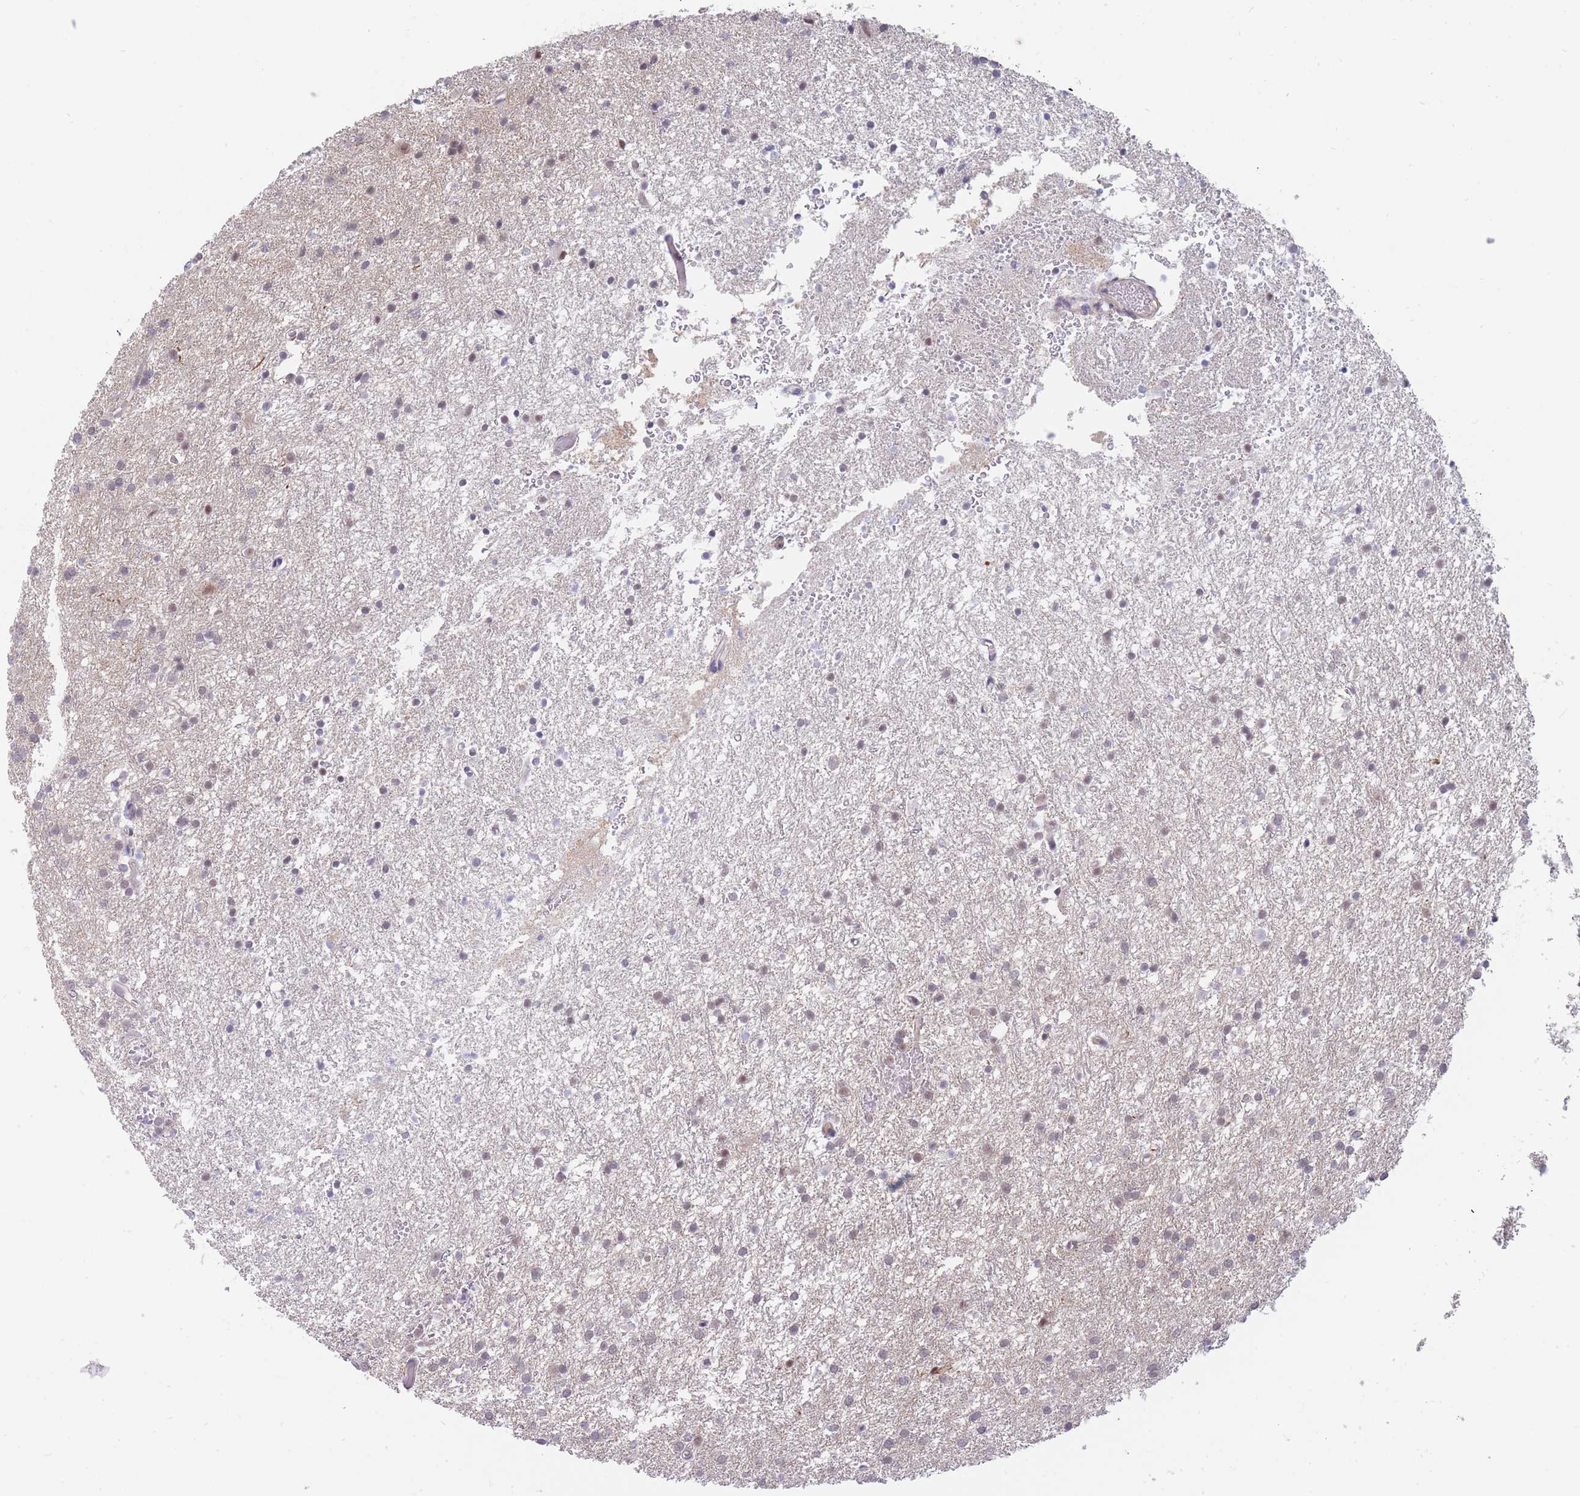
{"staining": {"intensity": "negative", "quantity": "none", "location": "none"}, "tissue": "glioma", "cell_type": "Tumor cells", "image_type": "cancer", "snomed": [{"axis": "morphology", "description": "Glioma, malignant, High grade"}, {"axis": "topography", "description": "Brain"}], "caption": "Malignant glioma (high-grade) stained for a protein using immunohistochemistry (IHC) displays no expression tumor cells.", "gene": "APOL4", "patient": {"sex": "female", "age": 50}}